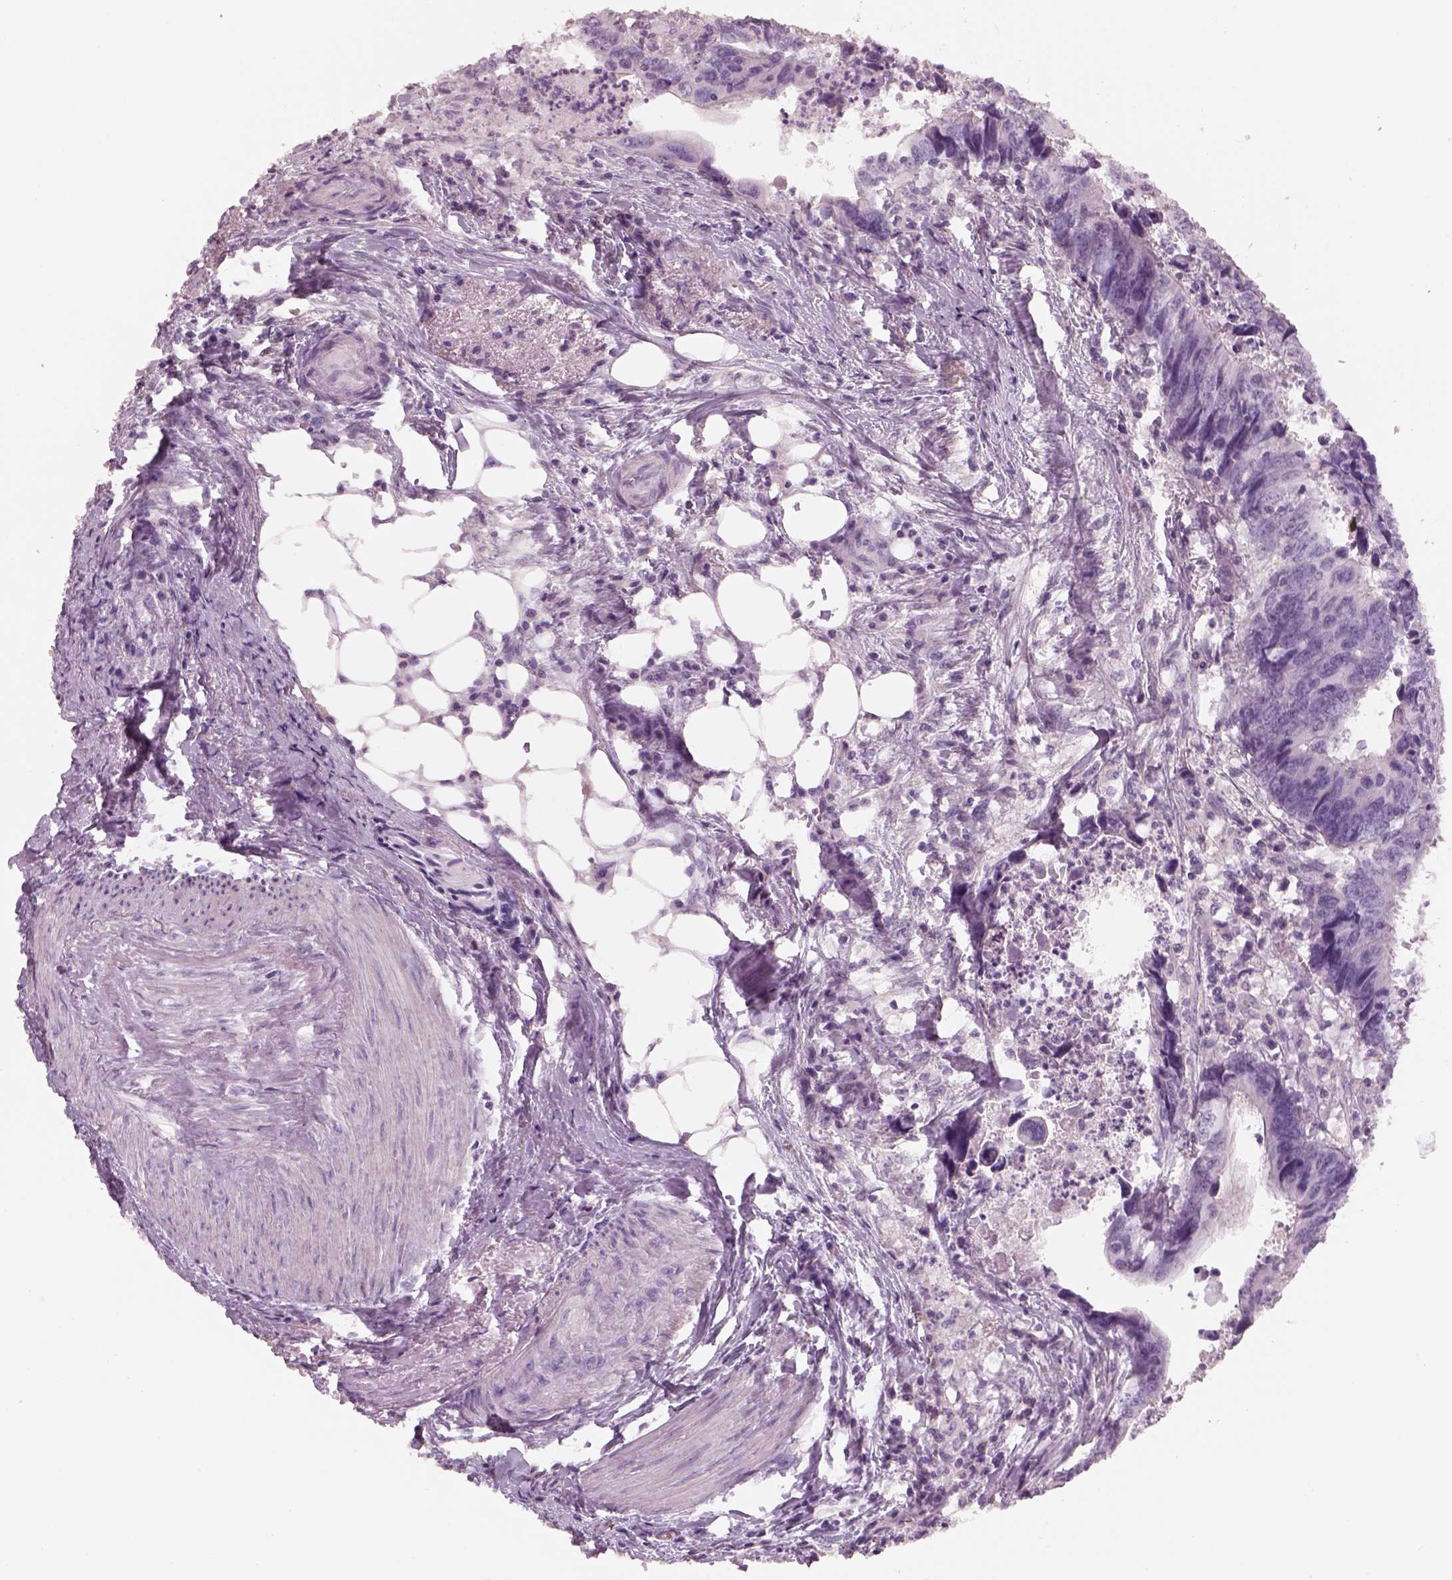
{"staining": {"intensity": "negative", "quantity": "none", "location": "none"}, "tissue": "colorectal cancer", "cell_type": "Tumor cells", "image_type": "cancer", "snomed": [{"axis": "morphology", "description": "Adenocarcinoma, NOS"}, {"axis": "topography", "description": "Colon"}], "caption": "The micrograph displays no staining of tumor cells in colorectal cancer.", "gene": "OTUD6A", "patient": {"sex": "female", "age": 82}}